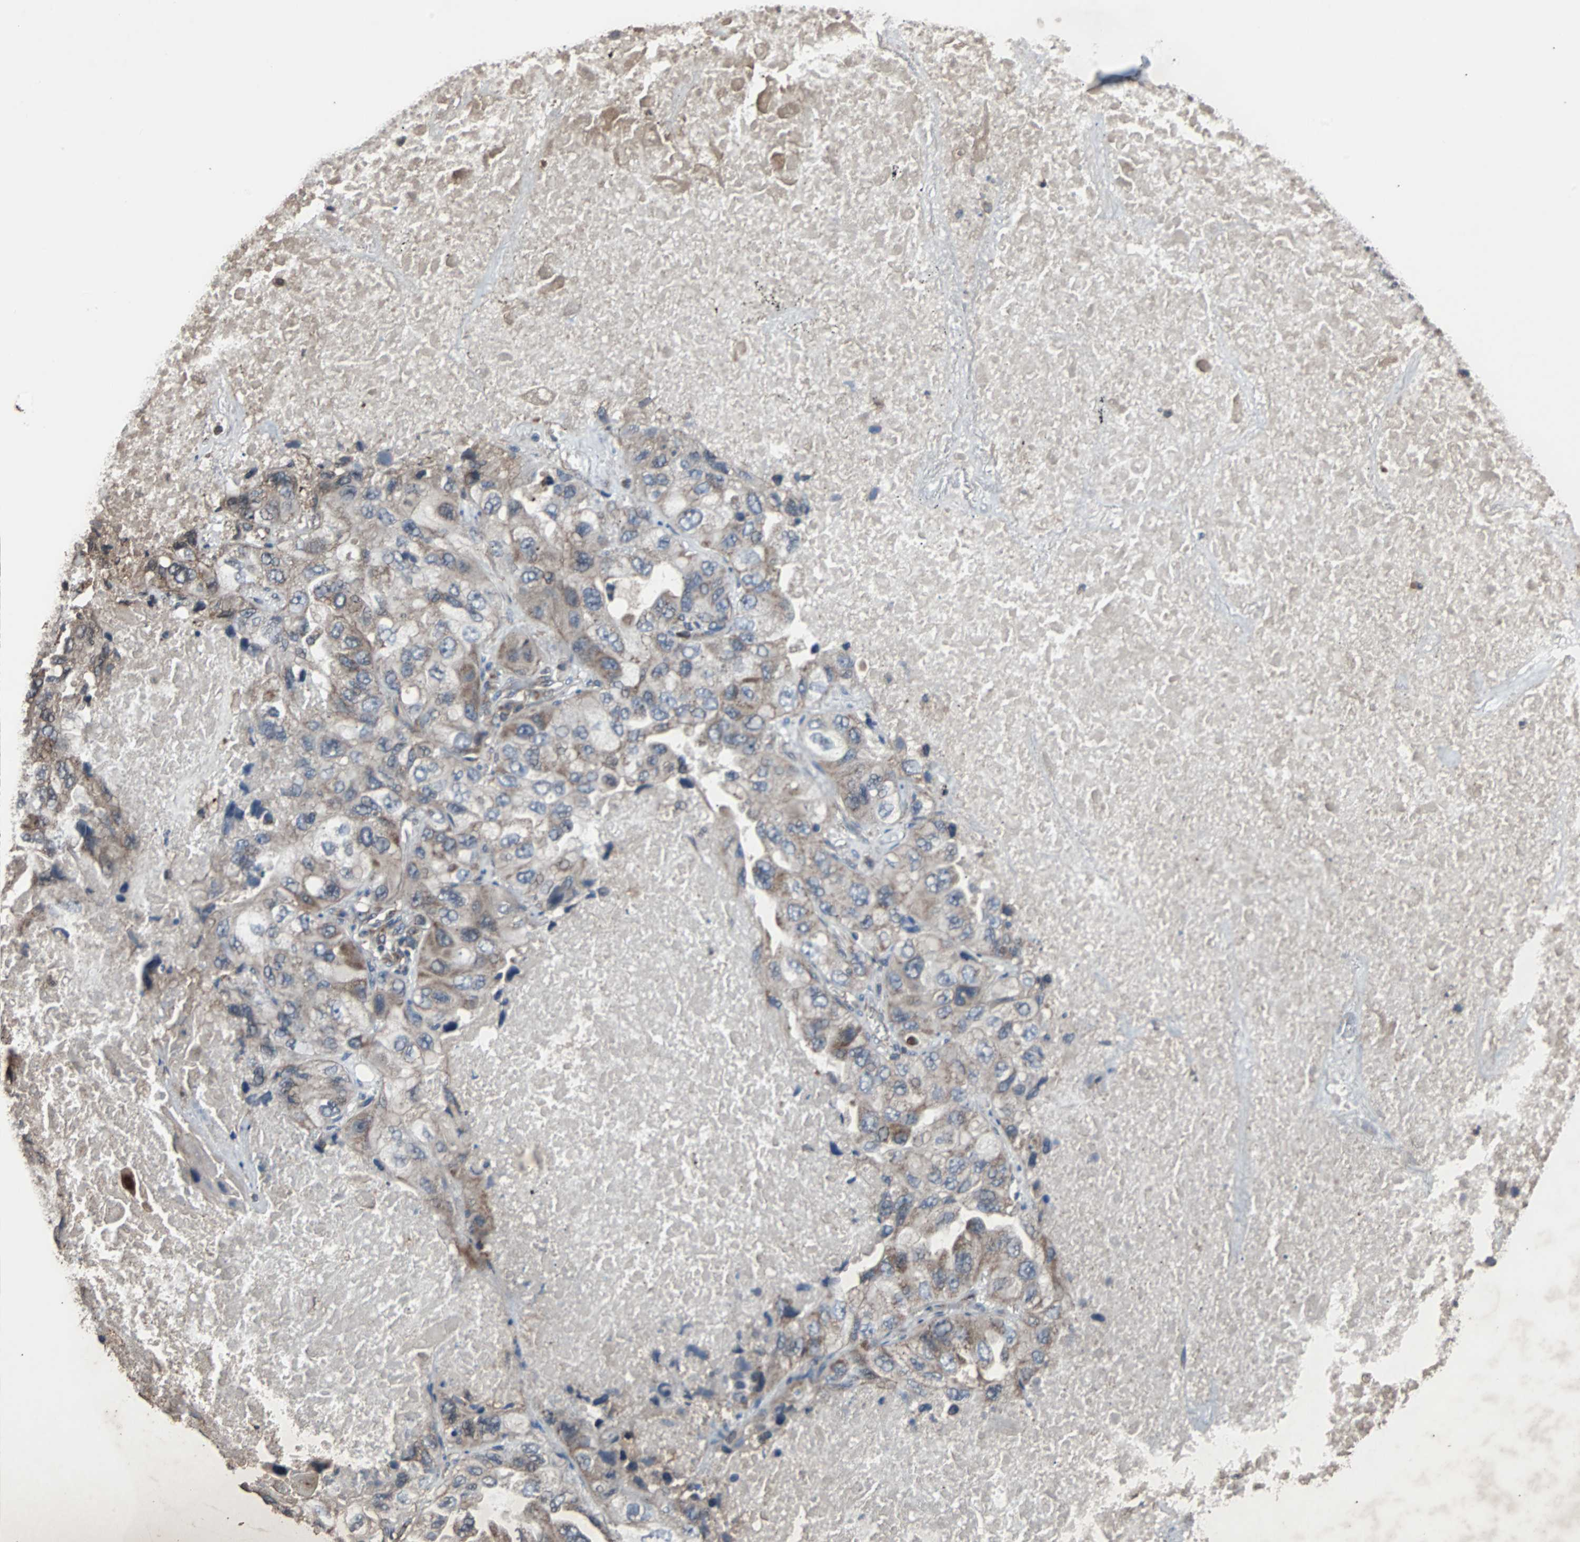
{"staining": {"intensity": "moderate", "quantity": "25%-75%", "location": "cytoplasmic/membranous"}, "tissue": "lung cancer", "cell_type": "Tumor cells", "image_type": "cancer", "snomed": [{"axis": "morphology", "description": "Squamous cell carcinoma, NOS"}, {"axis": "topography", "description": "Lung"}], "caption": "Squamous cell carcinoma (lung) stained with a brown dye reveals moderate cytoplasmic/membranous positive positivity in approximately 25%-75% of tumor cells.", "gene": "ACTR3", "patient": {"sex": "female", "age": 73}}